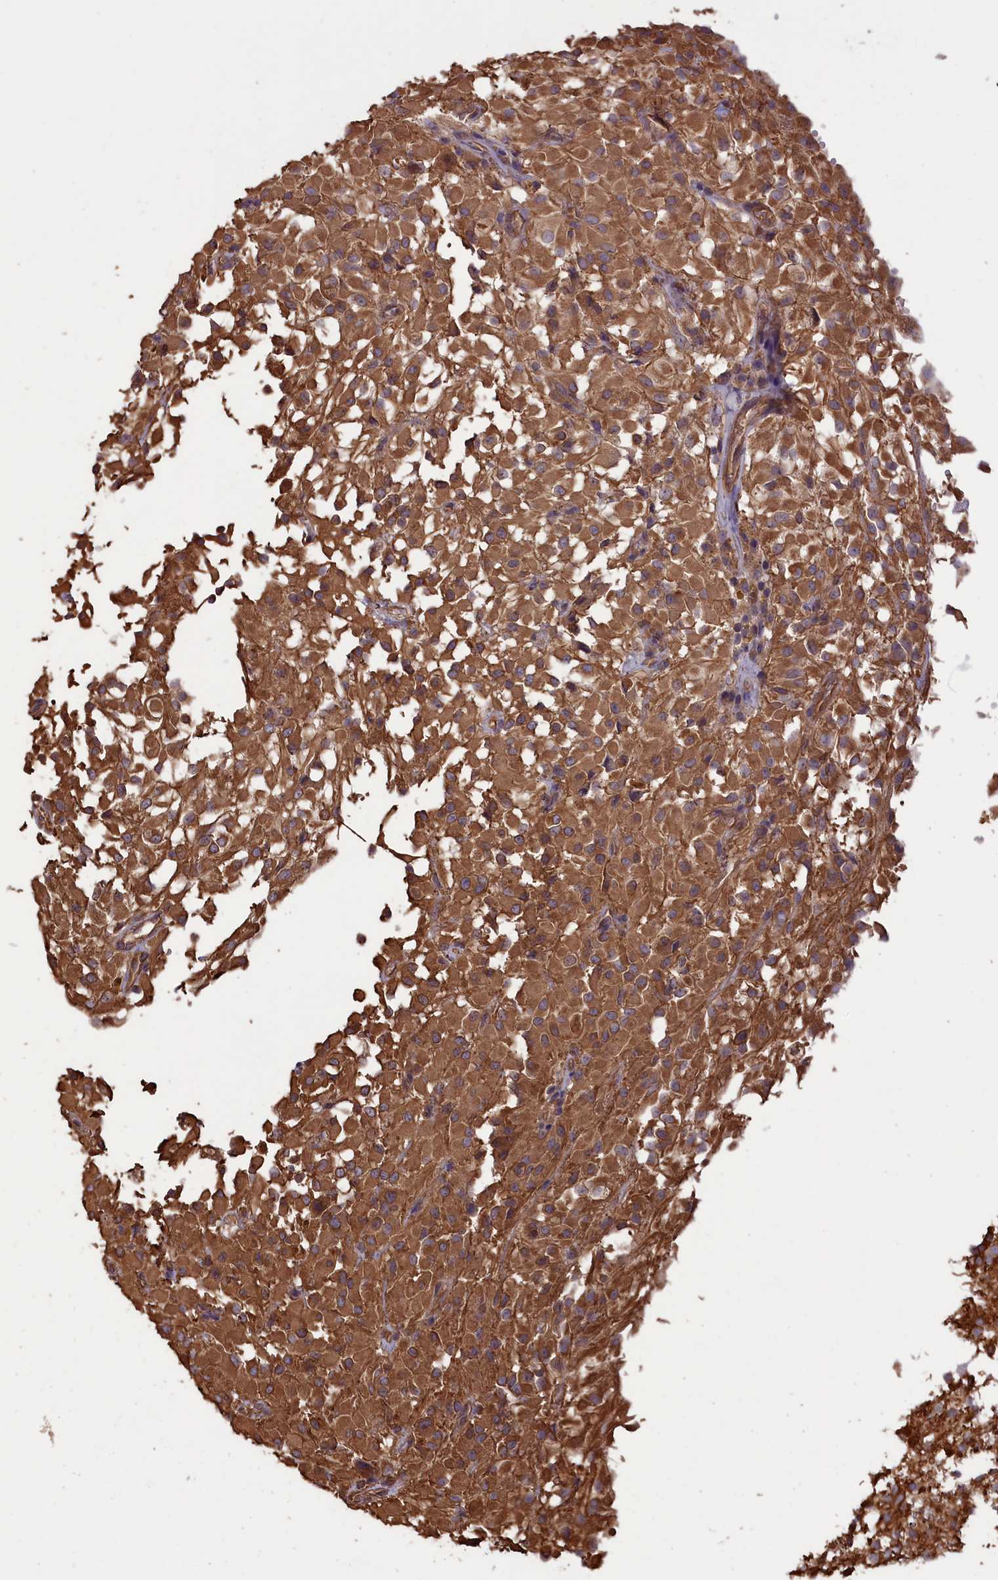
{"staining": {"intensity": "moderate", "quantity": ">75%", "location": "cytoplasmic/membranous"}, "tissue": "glioma", "cell_type": "Tumor cells", "image_type": "cancer", "snomed": [{"axis": "morphology", "description": "Glioma, malignant, High grade"}, {"axis": "topography", "description": "Brain"}], "caption": "DAB immunohistochemical staining of glioma demonstrates moderate cytoplasmic/membranous protein staining in about >75% of tumor cells. The staining is performed using DAB (3,3'-diaminobenzidine) brown chromogen to label protein expression. The nuclei are counter-stained blue using hematoxylin.", "gene": "DAPK3", "patient": {"sex": "female", "age": 59}}